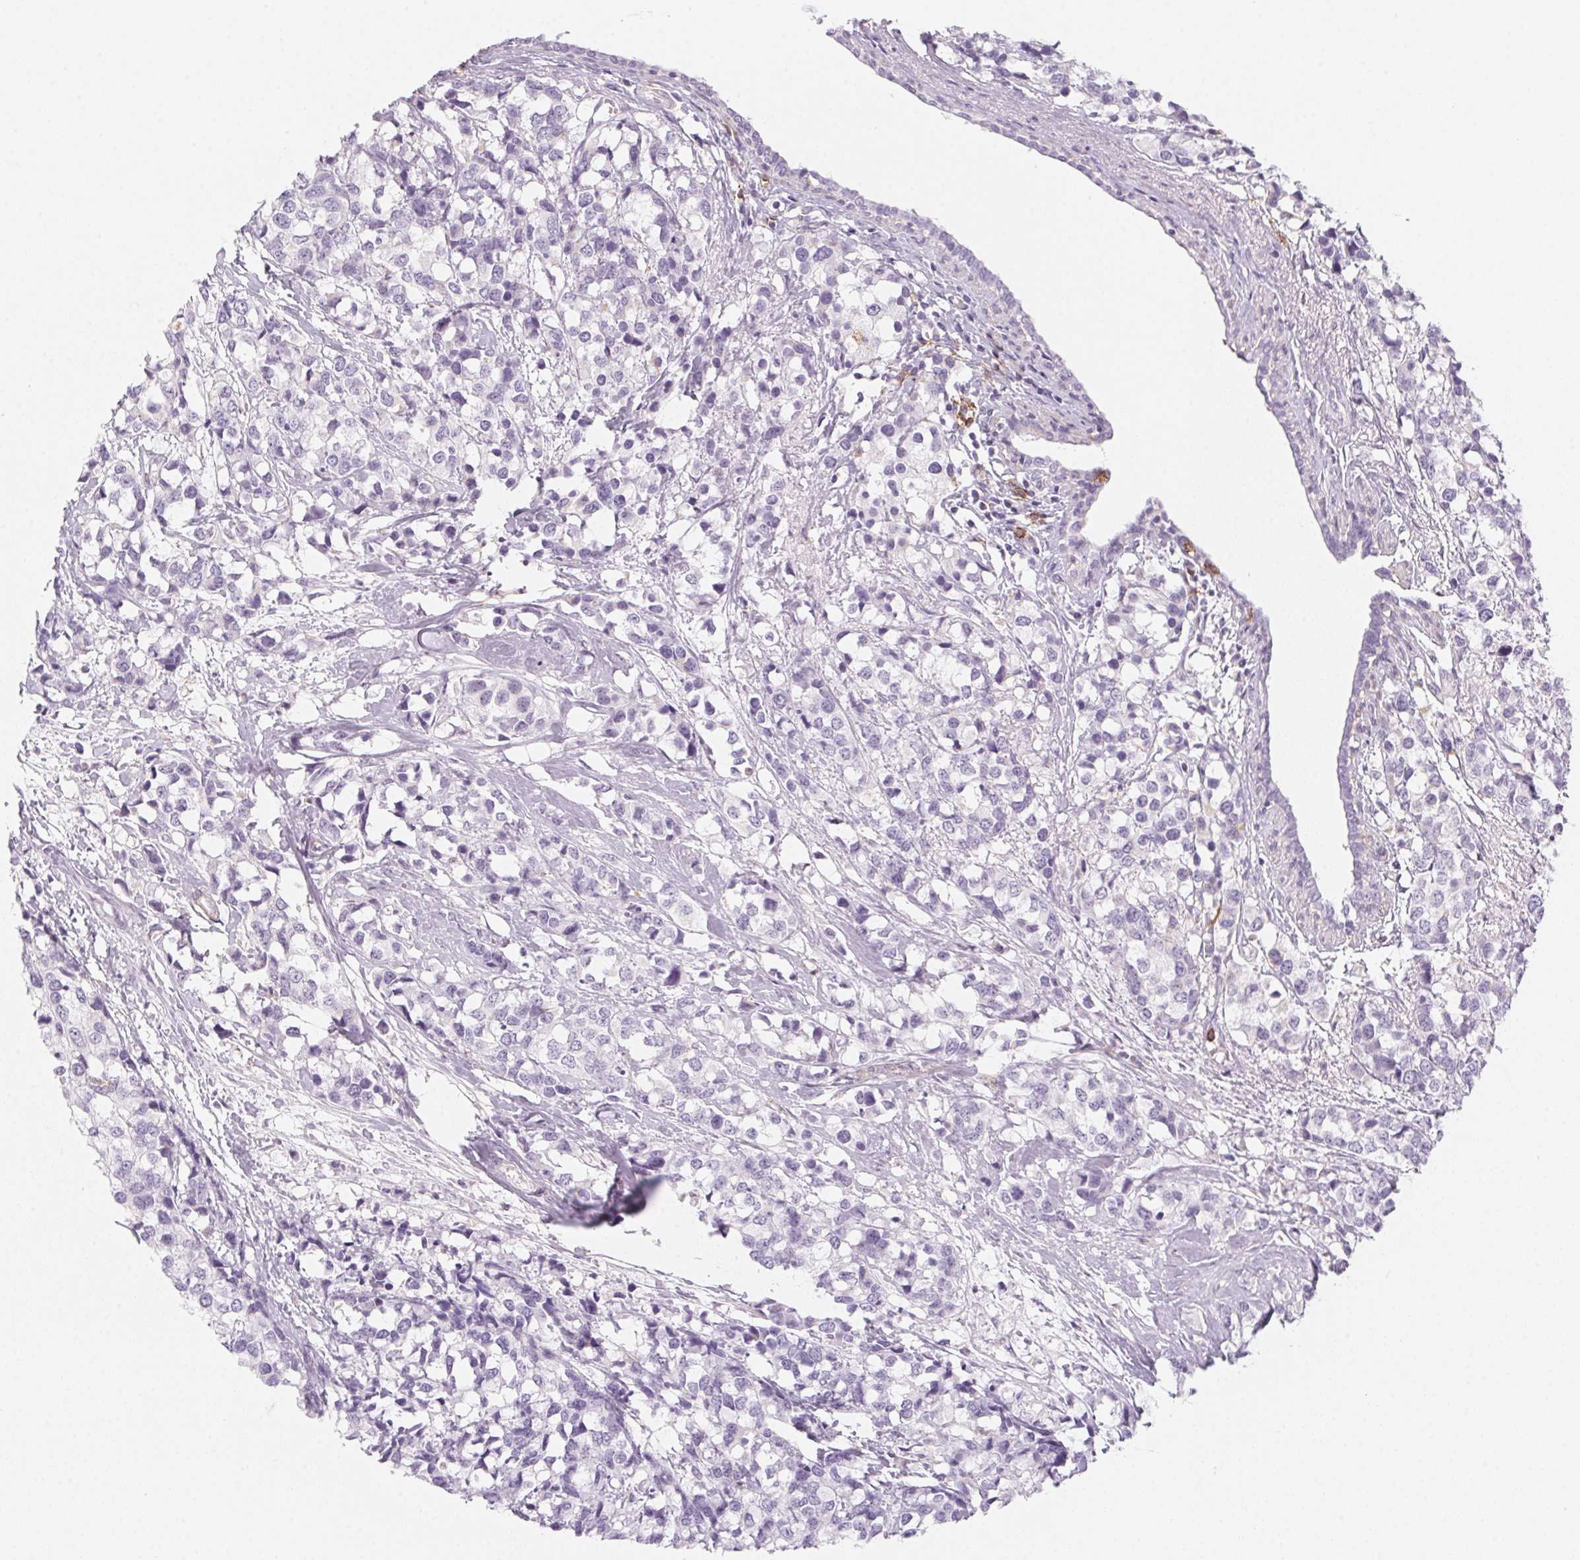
{"staining": {"intensity": "negative", "quantity": "none", "location": "none"}, "tissue": "breast cancer", "cell_type": "Tumor cells", "image_type": "cancer", "snomed": [{"axis": "morphology", "description": "Lobular carcinoma"}, {"axis": "topography", "description": "Breast"}], "caption": "The histopathology image shows no staining of tumor cells in breast lobular carcinoma. (DAB (3,3'-diaminobenzidine) immunohistochemistry (IHC) visualized using brightfield microscopy, high magnification).", "gene": "PRPH", "patient": {"sex": "female", "age": 59}}